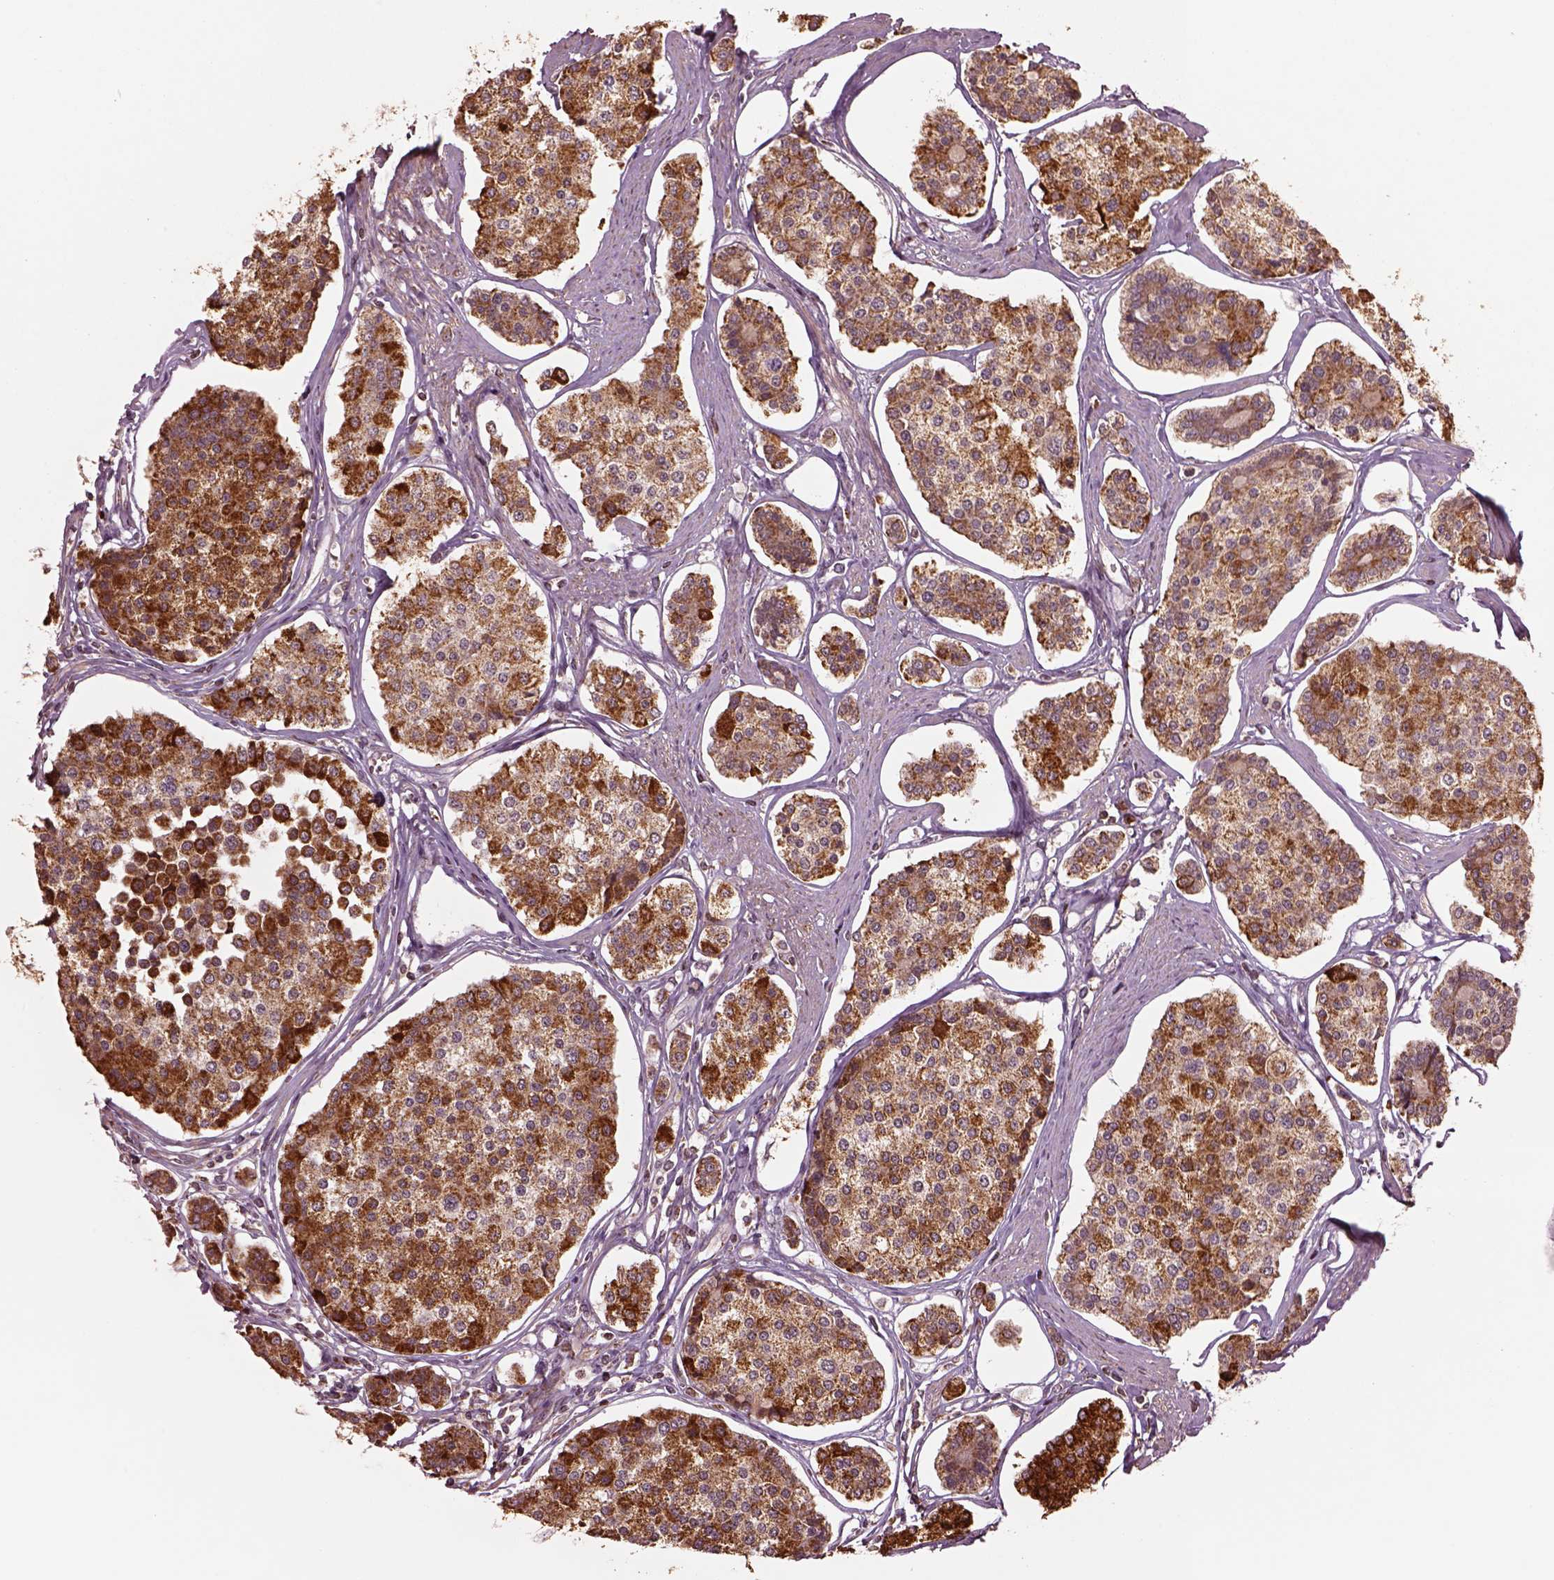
{"staining": {"intensity": "strong", "quantity": ">75%", "location": "cytoplasmic/membranous"}, "tissue": "carcinoid", "cell_type": "Tumor cells", "image_type": "cancer", "snomed": [{"axis": "morphology", "description": "Carcinoid, malignant, NOS"}, {"axis": "topography", "description": "Small intestine"}], "caption": "An IHC photomicrograph of neoplastic tissue is shown. Protein staining in brown highlights strong cytoplasmic/membranous positivity in carcinoid within tumor cells.", "gene": "SEL1L3", "patient": {"sex": "female", "age": 65}}